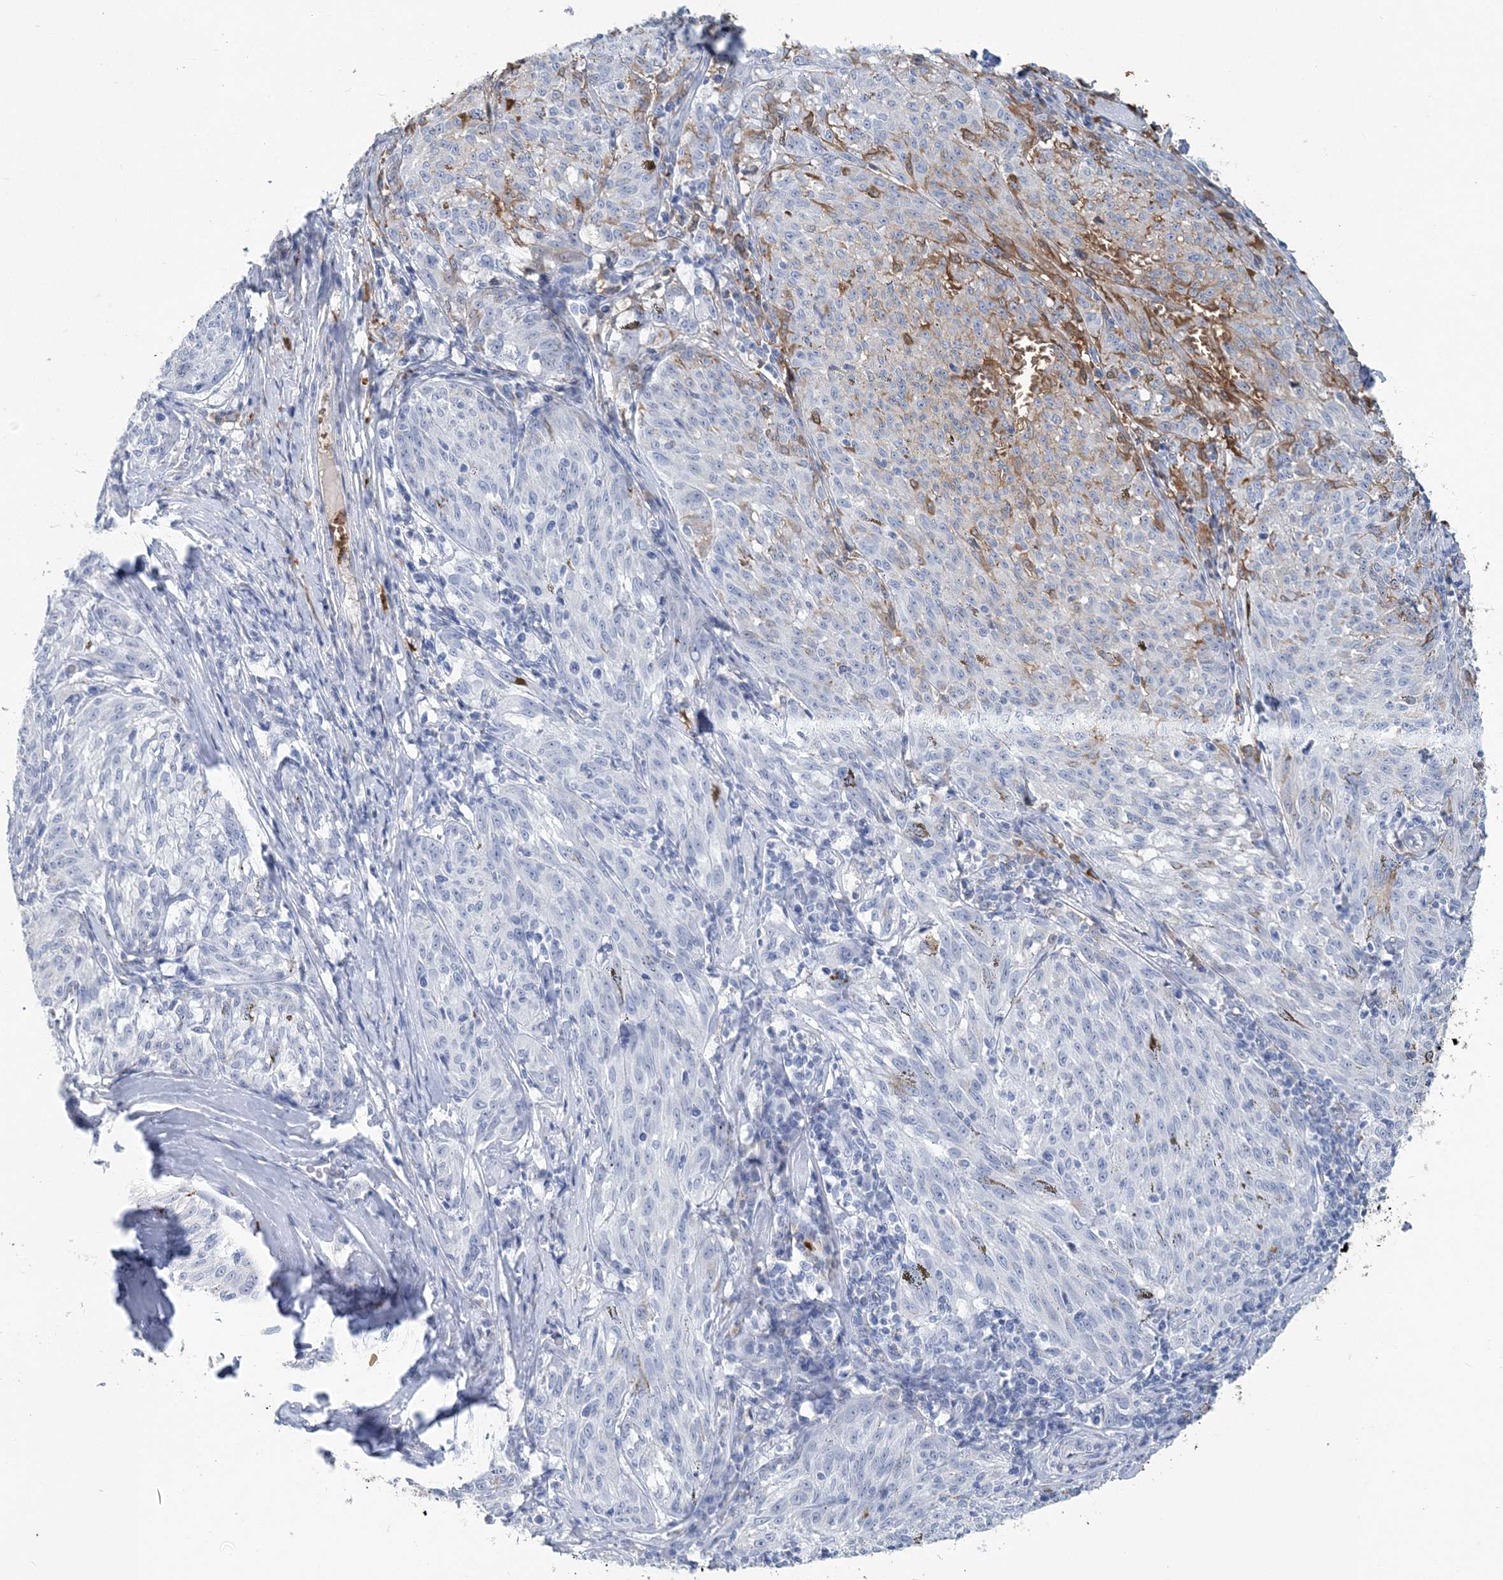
{"staining": {"intensity": "negative", "quantity": "none", "location": "none"}, "tissue": "melanoma", "cell_type": "Tumor cells", "image_type": "cancer", "snomed": [{"axis": "morphology", "description": "Malignant melanoma, NOS"}, {"axis": "topography", "description": "Skin"}], "caption": "Tumor cells show no significant positivity in melanoma. The staining was performed using DAB to visualize the protein expression in brown, while the nuclei were stained in blue with hematoxylin (Magnification: 20x).", "gene": "HBD", "patient": {"sex": "female", "age": 72}}